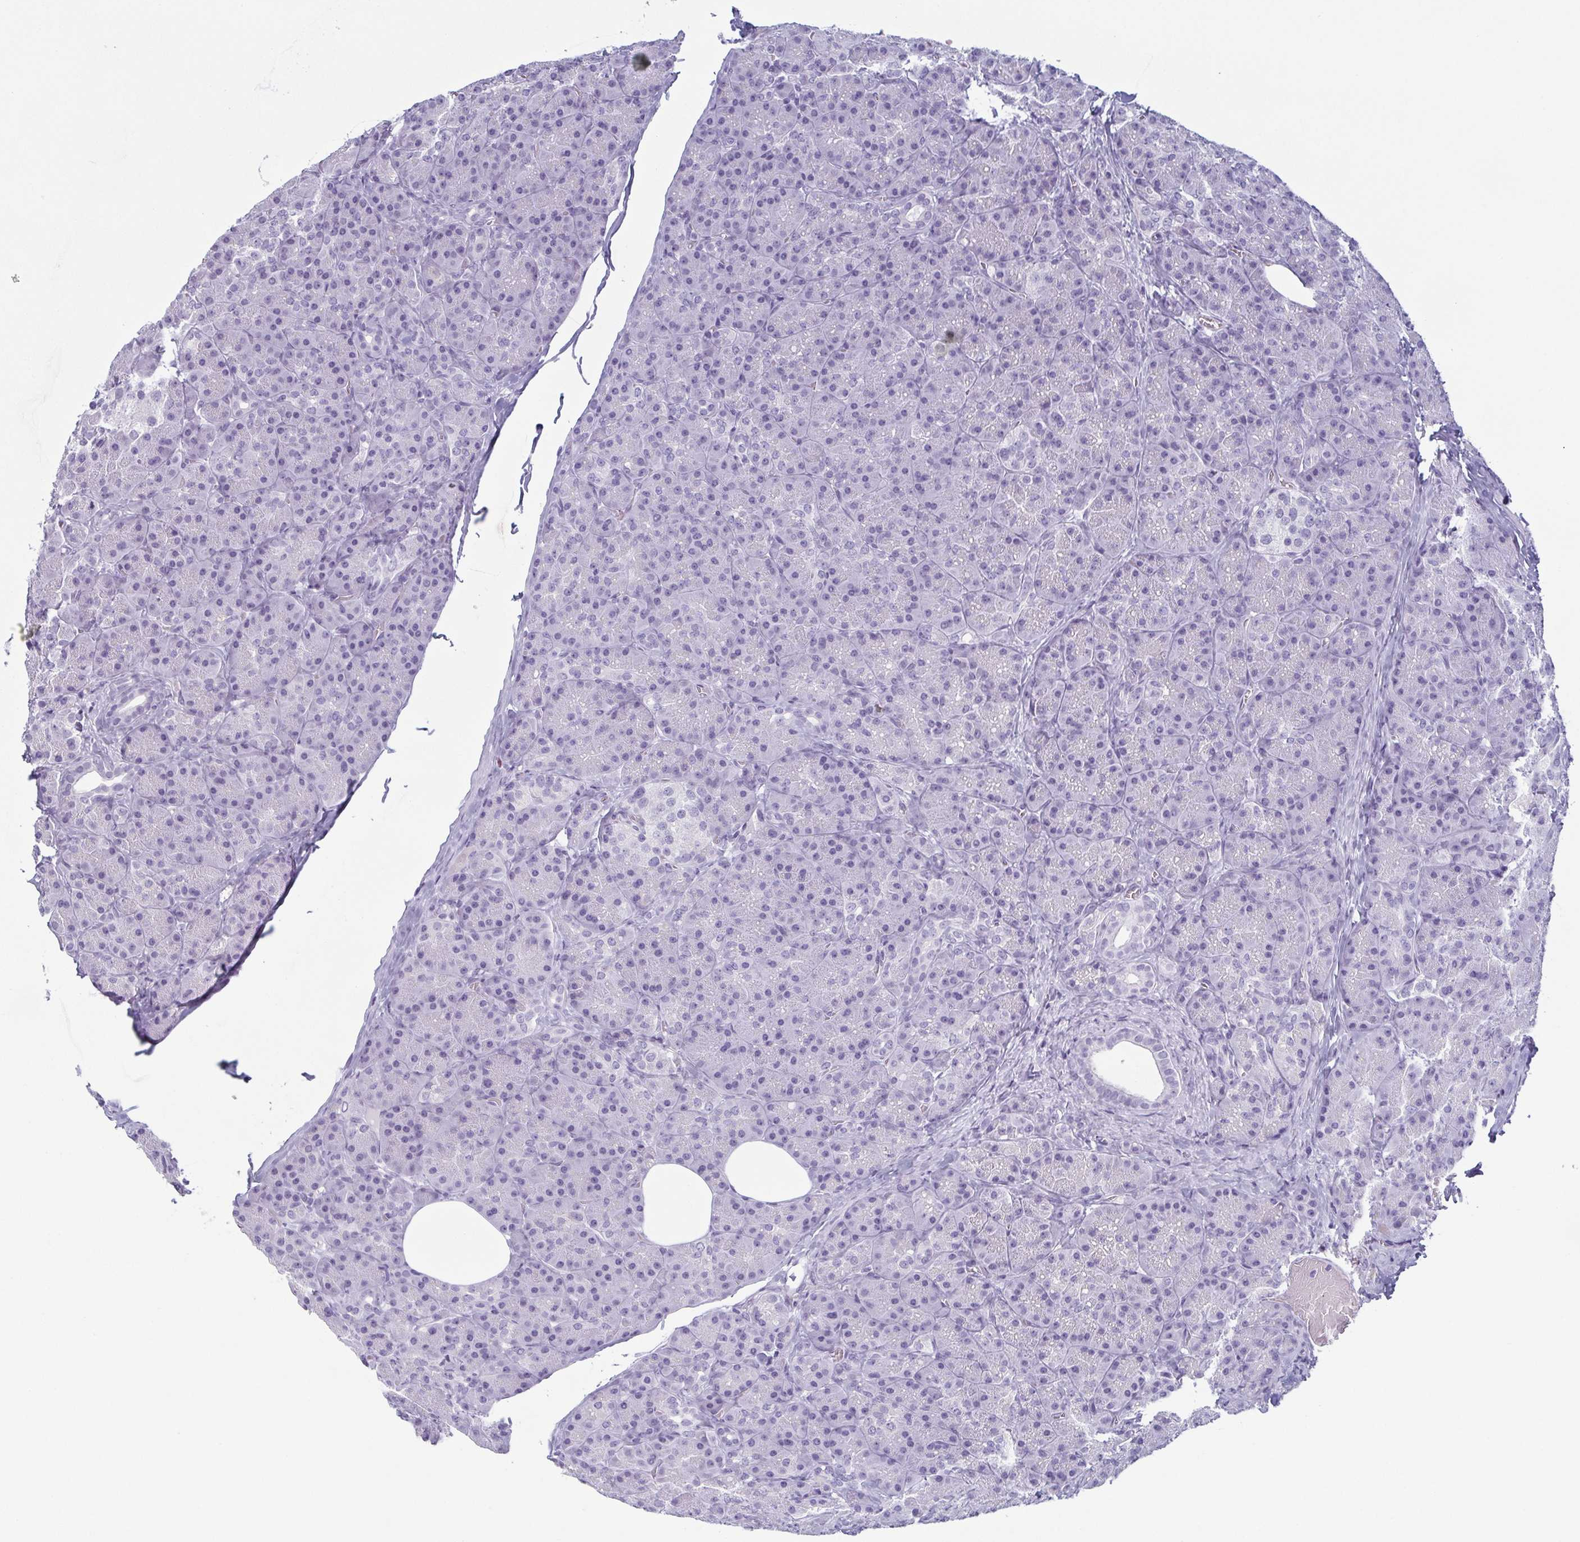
{"staining": {"intensity": "negative", "quantity": "none", "location": "none"}, "tissue": "pancreas", "cell_type": "Exocrine glandular cells", "image_type": "normal", "snomed": [{"axis": "morphology", "description": "Normal tissue, NOS"}, {"axis": "topography", "description": "Pancreas"}], "caption": "Immunohistochemistry (IHC) micrograph of benign human pancreas stained for a protein (brown), which demonstrates no positivity in exocrine glandular cells.", "gene": "KRT78", "patient": {"sex": "male", "age": 57}}